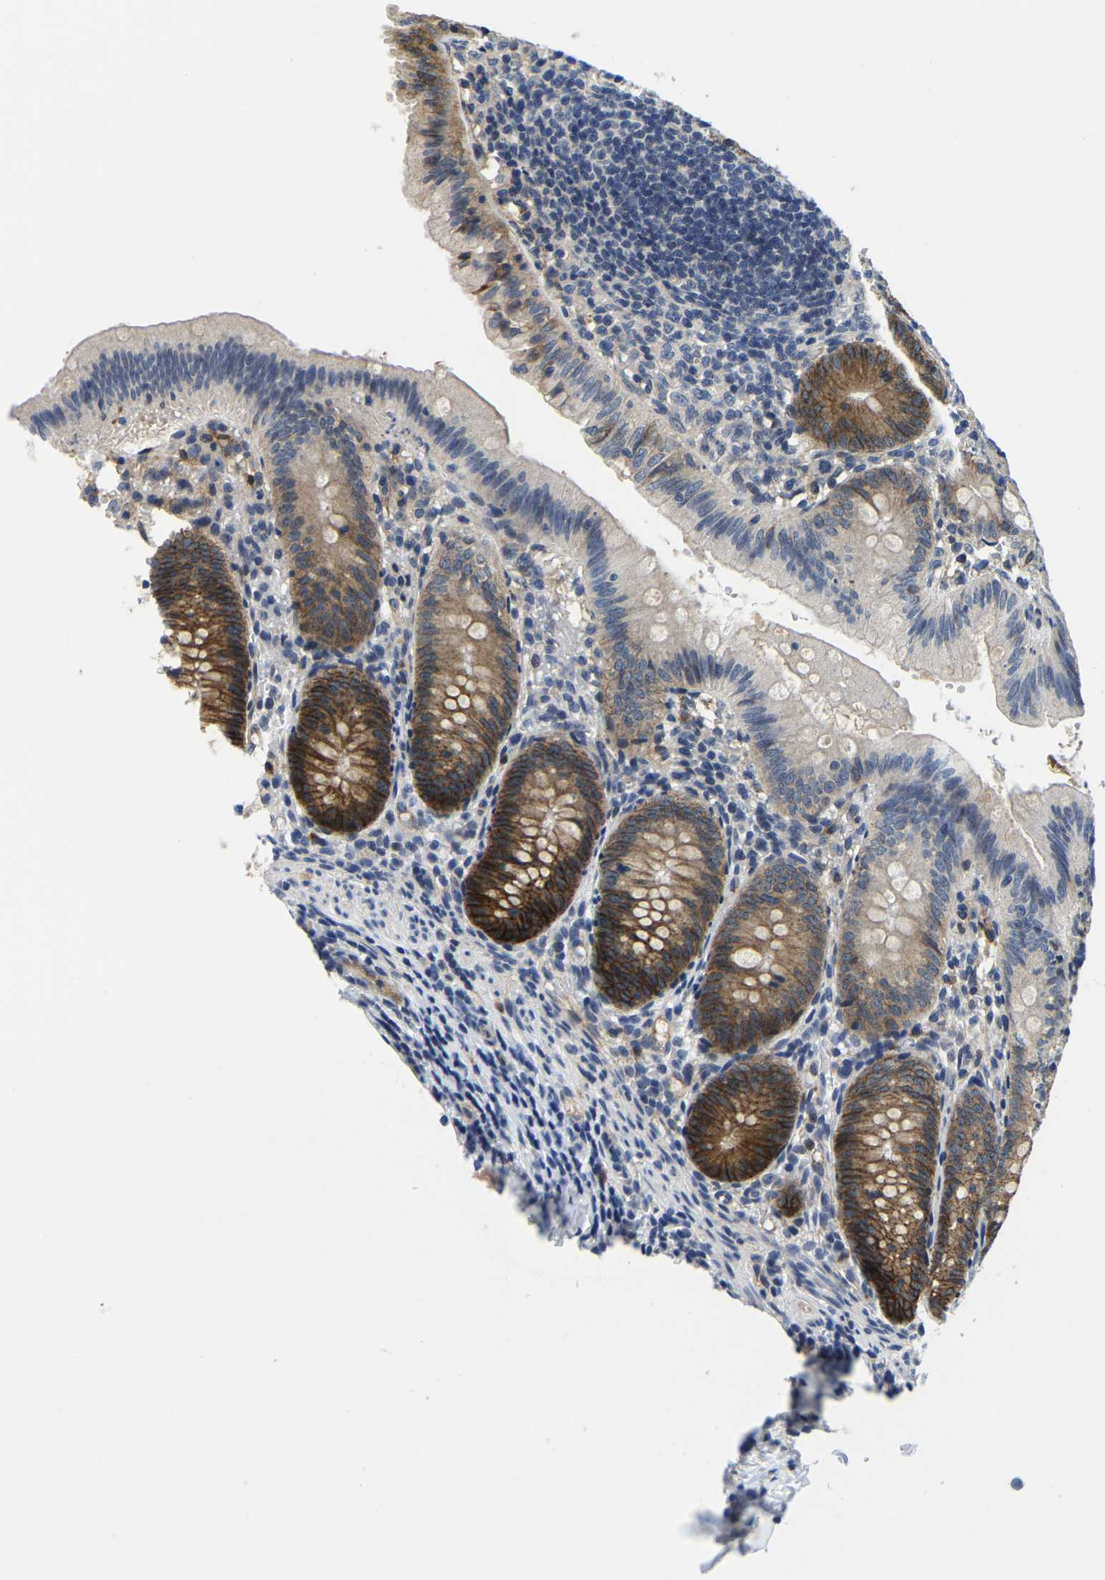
{"staining": {"intensity": "strong", "quantity": ">75%", "location": "cytoplasmic/membranous"}, "tissue": "appendix", "cell_type": "Glandular cells", "image_type": "normal", "snomed": [{"axis": "morphology", "description": "Normal tissue, NOS"}, {"axis": "topography", "description": "Appendix"}], "caption": "Strong cytoplasmic/membranous protein positivity is appreciated in approximately >75% of glandular cells in appendix.", "gene": "ITGA2", "patient": {"sex": "male", "age": 1}}